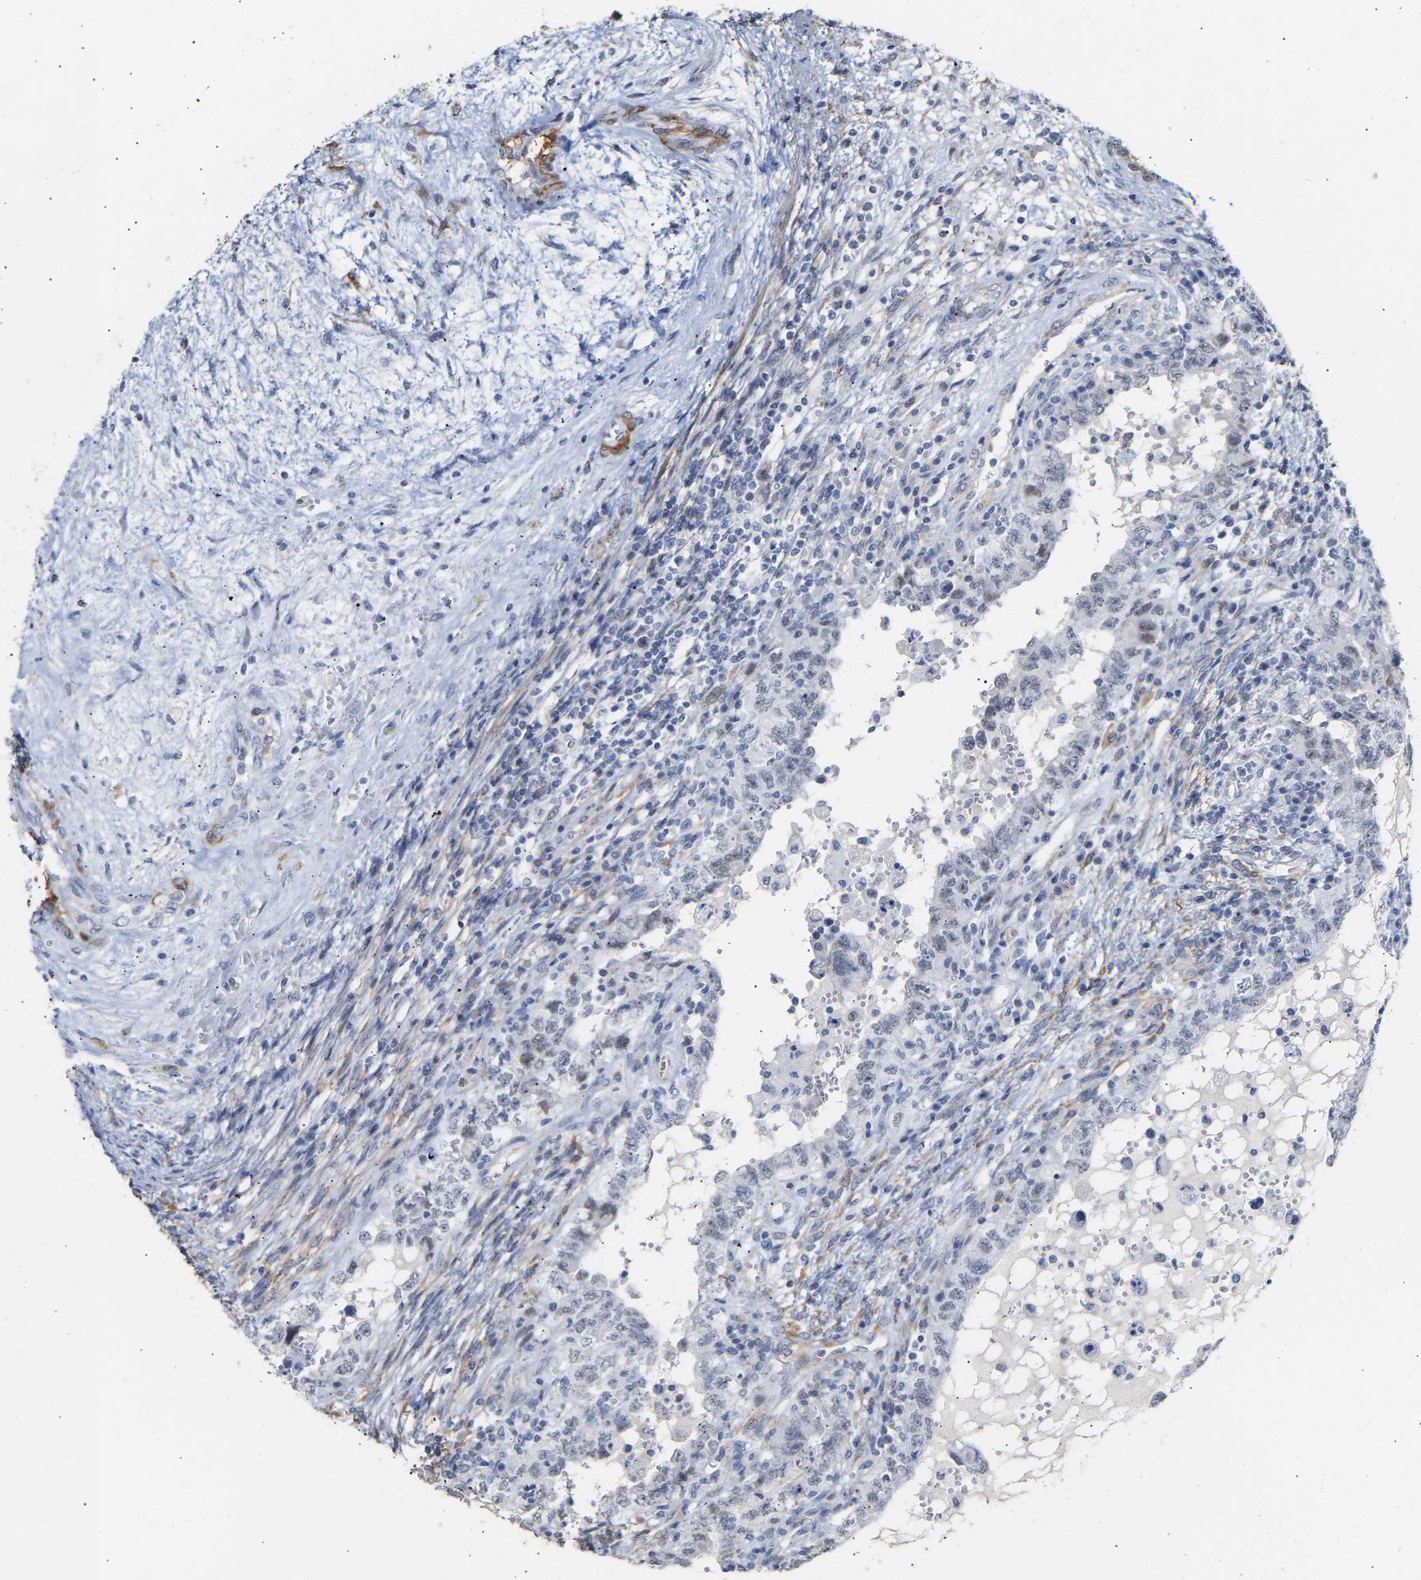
{"staining": {"intensity": "weak", "quantity": "<25%", "location": "nuclear"}, "tissue": "testis cancer", "cell_type": "Tumor cells", "image_type": "cancer", "snomed": [{"axis": "morphology", "description": "Carcinoma, Embryonal, NOS"}, {"axis": "topography", "description": "Testis"}], "caption": "Immunohistochemical staining of human testis embryonal carcinoma reveals no significant expression in tumor cells.", "gene": "AMPH", "patient": {"sex": "male", "age": 26}}